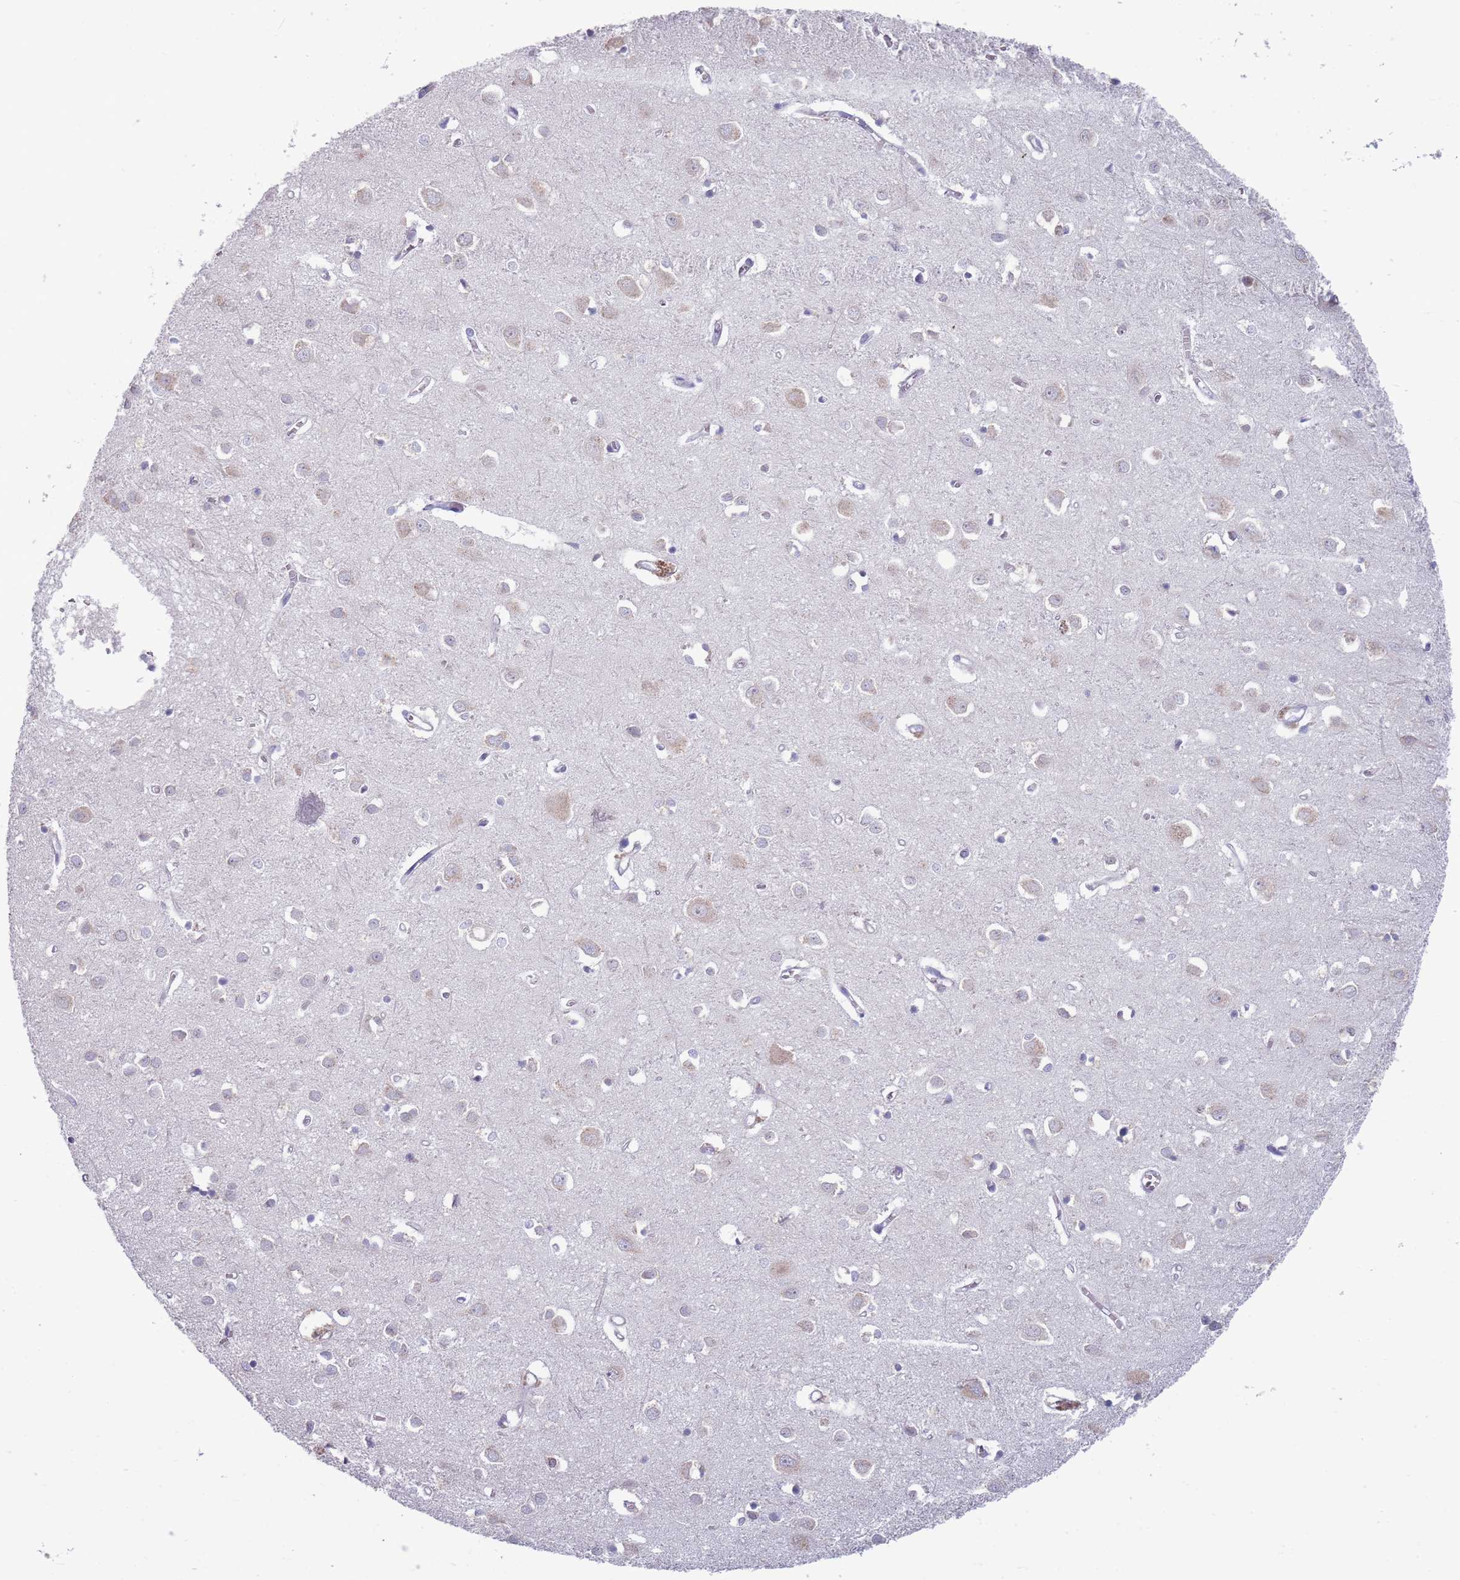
{"staining": {"intensity": "negative", "quantity": "none", "location": "none"}, "tissue": "cerebral cortex", "cell_type": "Endothelial cells", "image_type": "normal", "snomed": [{"axis": "morphology", "description": "Normal tissue, NOS"}, {"axis": "topography", "description": "Cerebral cortex"}], "caption": "Immunohistochemistry image of normal cerebral cortex stained for a protein (brown), which shows no expression in endothelial cells.", "gene": "LTB", "patient": {"sex": "female", "age": 64}}